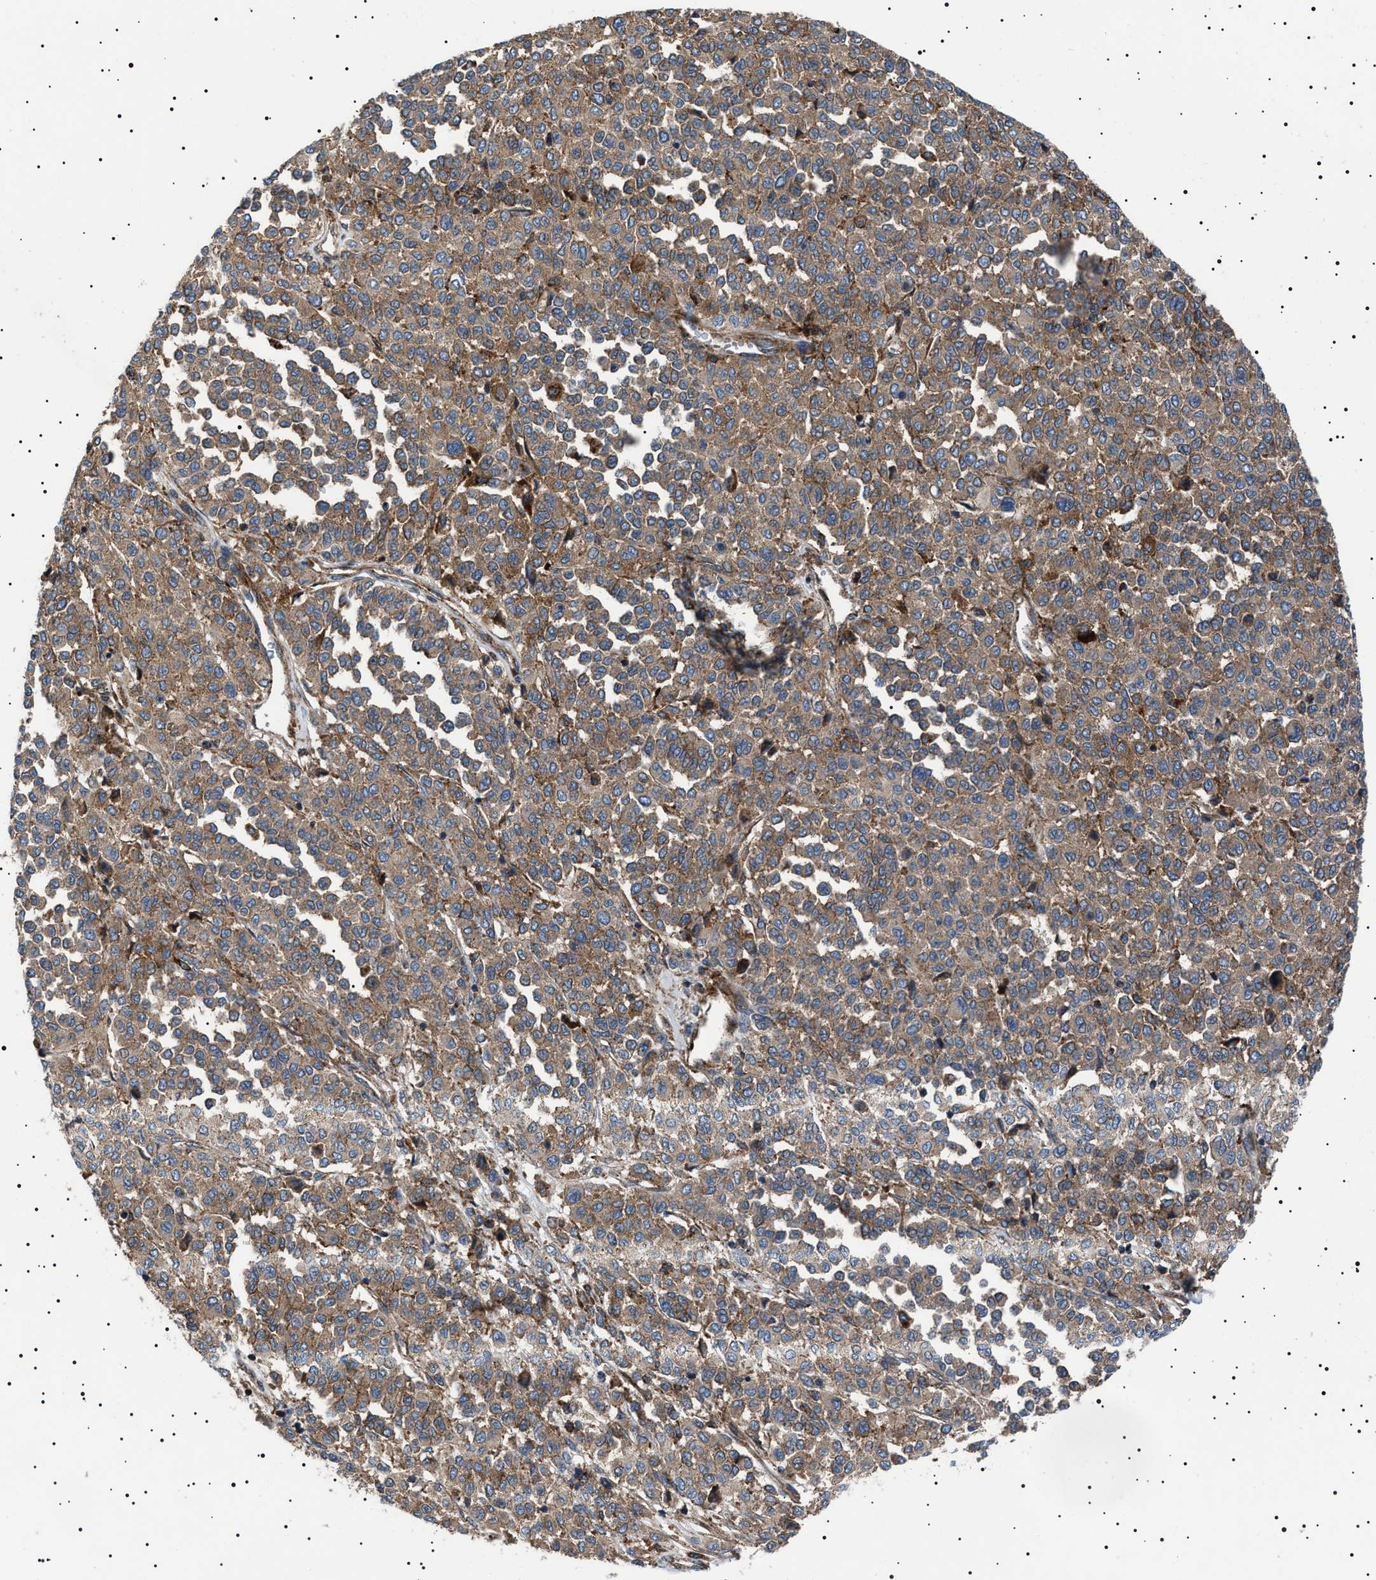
{"staining": {"intensity": "moderate", "quantity": ">75%", "location": "cytoplasmic/membranous"}, "tissue": "melanoma", "cell_type": "Tumor cells", "image_type": "cancer", "snomed": [{"axis": "morphology", "description": "Malignant melanoma, Metastatic site"}, {"axis": "topography", "description": "Pancreas"}], "caption": "Approximately >75% of tumor cells in human melanoma demonstrate moderate cytoplasmic/membranous protein staining as visualized by brown immunohistochemical staining.", "gene": "NEU1", "patient": {"sex": "female", "age": 30}}